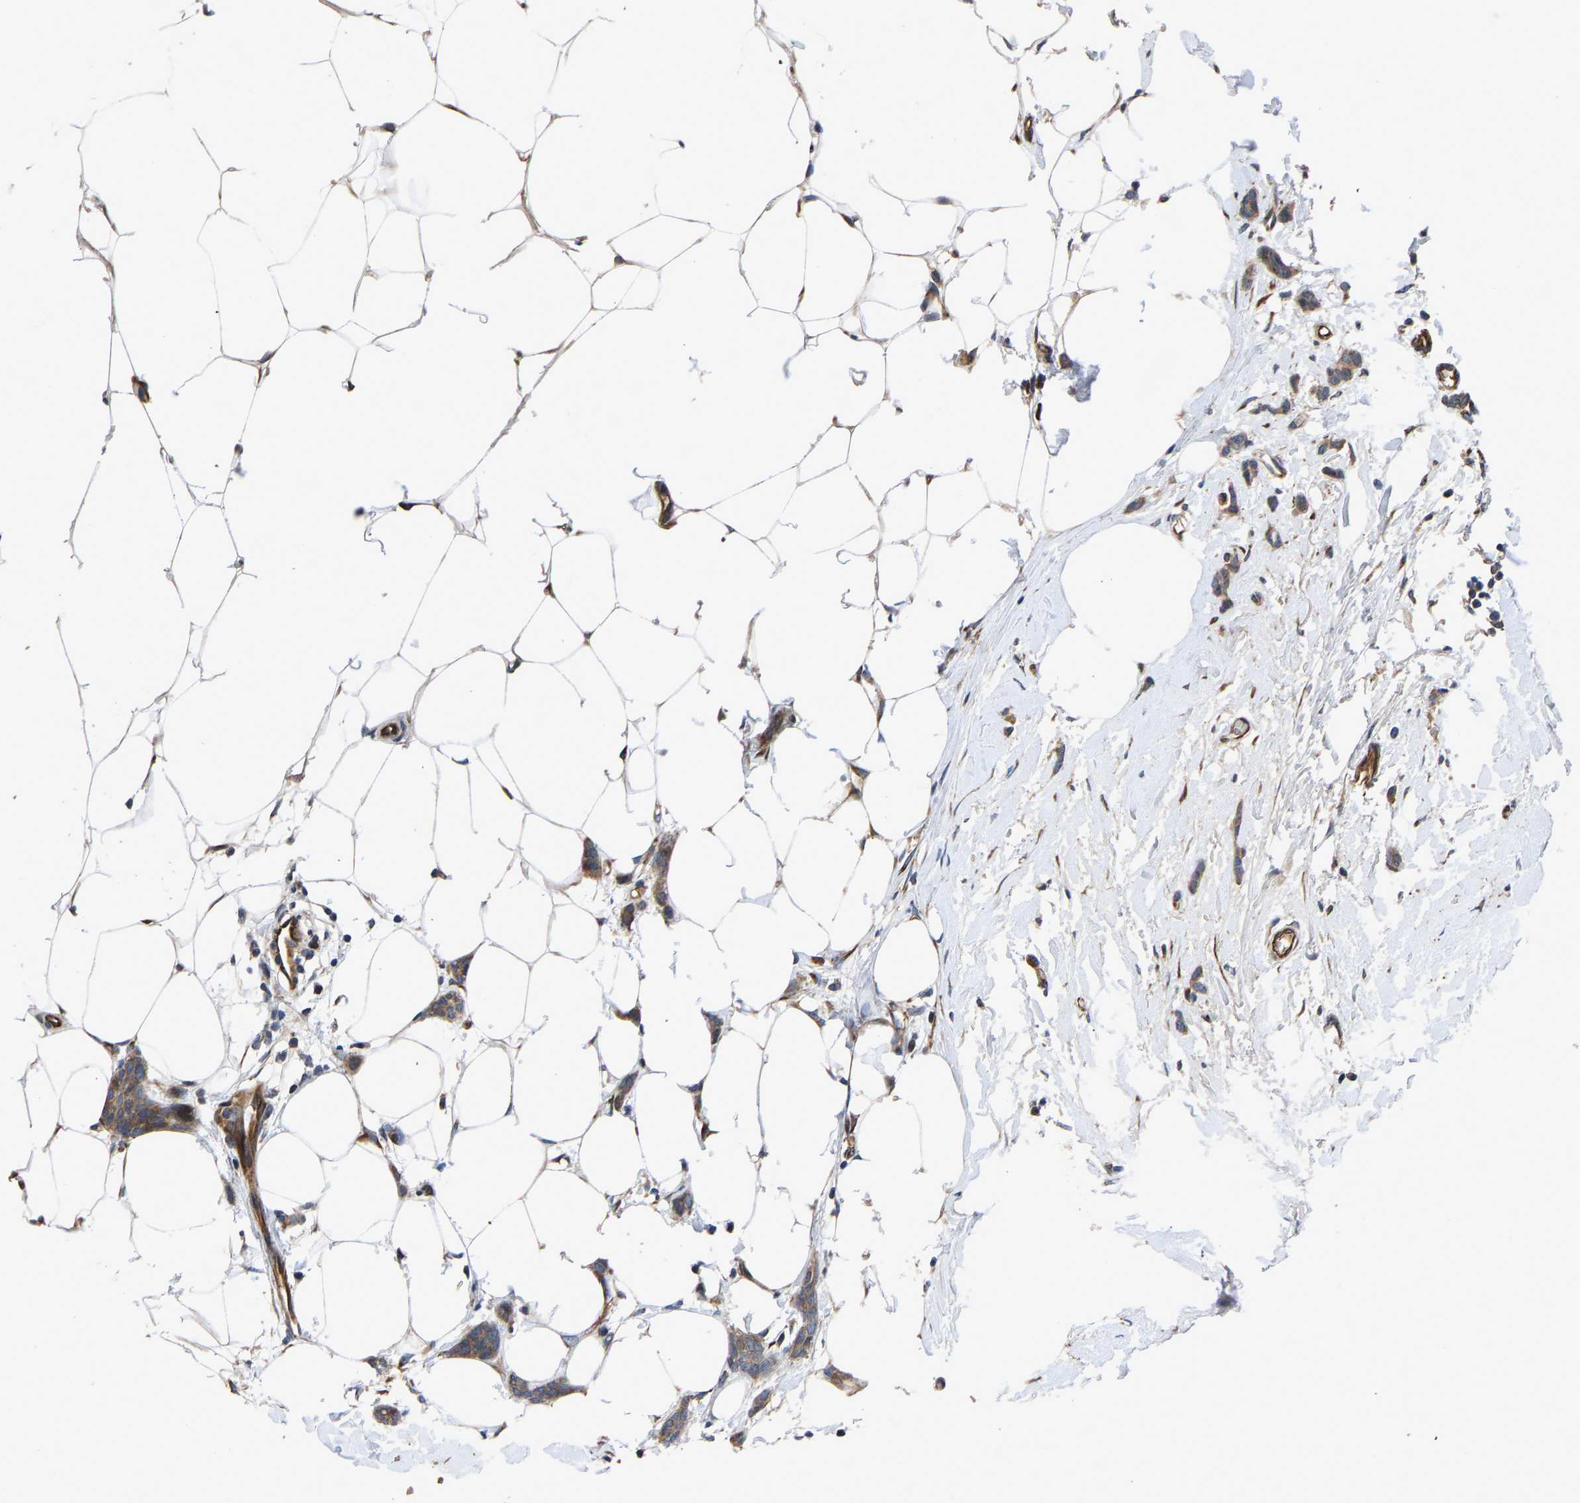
{"staining": {"intensity": "weak", "quantity": ">75%", "location": "cytoplasmic/membranous"}, "tissue": "breast cancer", "cell_type": "Tumor cells", "image_type": "cancer", "snomed": [{"axis": "morphology", "description": "Lobular carcinoma"}, {"axis": "topography", "description": "Skin"}, {"axis": "topography", "description": "Breast"}], "caption": "There is low levels of weak cytoplasmic/membranous expression in tumor cells of breast cancer (lobular carcinoma), as demonstrated by immunohistochemical staining (brown color).", "gene": "FRRS1", "patient": {"sex": "female", "age": 46}}